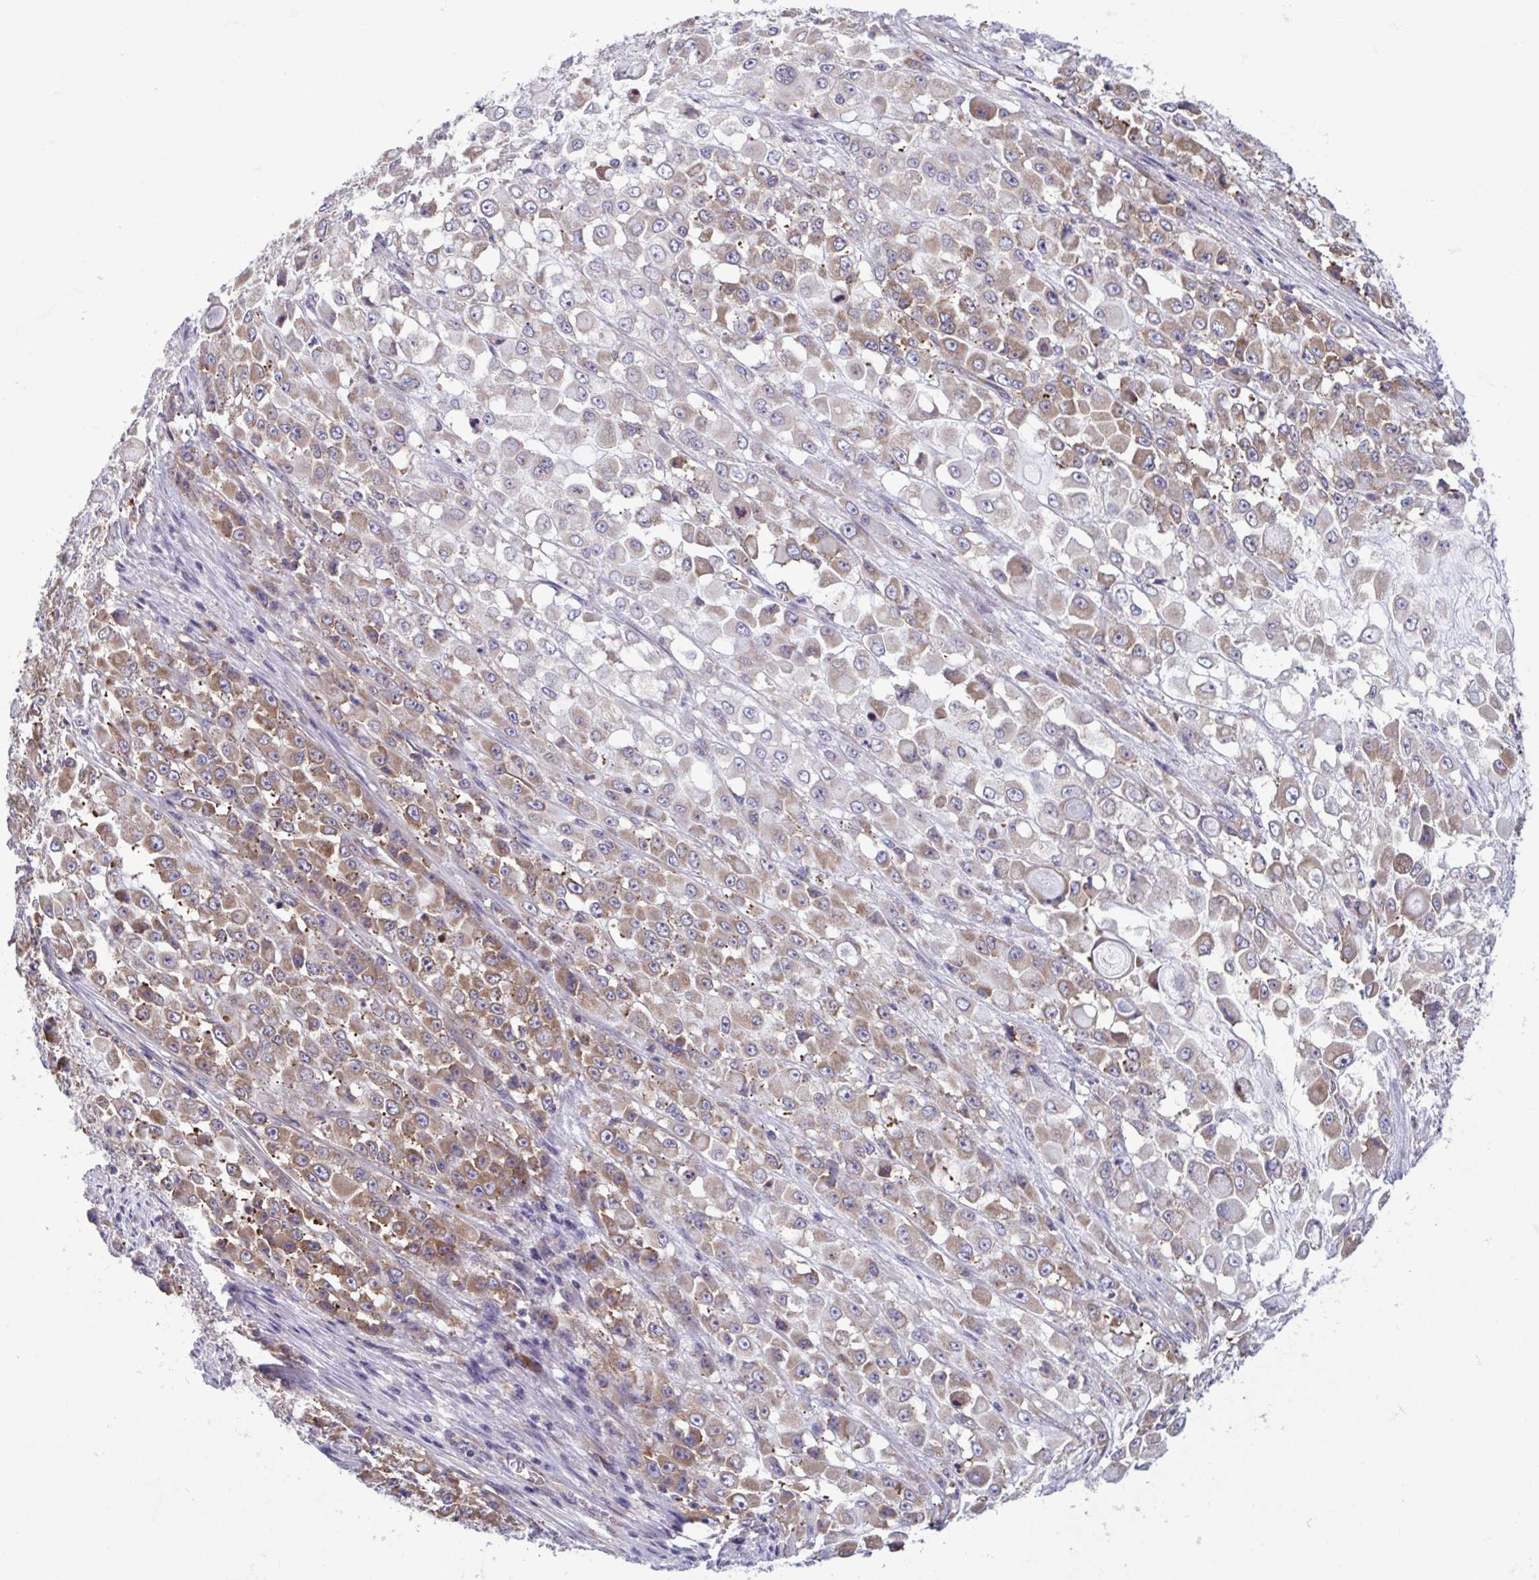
{"staining": {"intensity": "moderate", "quantity": ">75%", "location": "cytoplasmic/membranous"}, "tissue": "stomach cancer", "cell_type": "Tumor cells", "image_type": "cancer", "snomed": [{"axis": "morphology", "description": "Adenocarcinoma, NOS"}, {"axis": "topography", "description": "Stomach"}], "caption": "IHC micrograph of neoplastic tissue: stomach cancer stained using immunohistochemistry (IHC) displays medium levels of moderate protein expression localized specifically in the cytoplasmic/membranous of tumor cells, appearing as a cytoplasmic/membranous brown color.", "gene": "RPS16", "patient": {"sex": "female", "age": 76}}